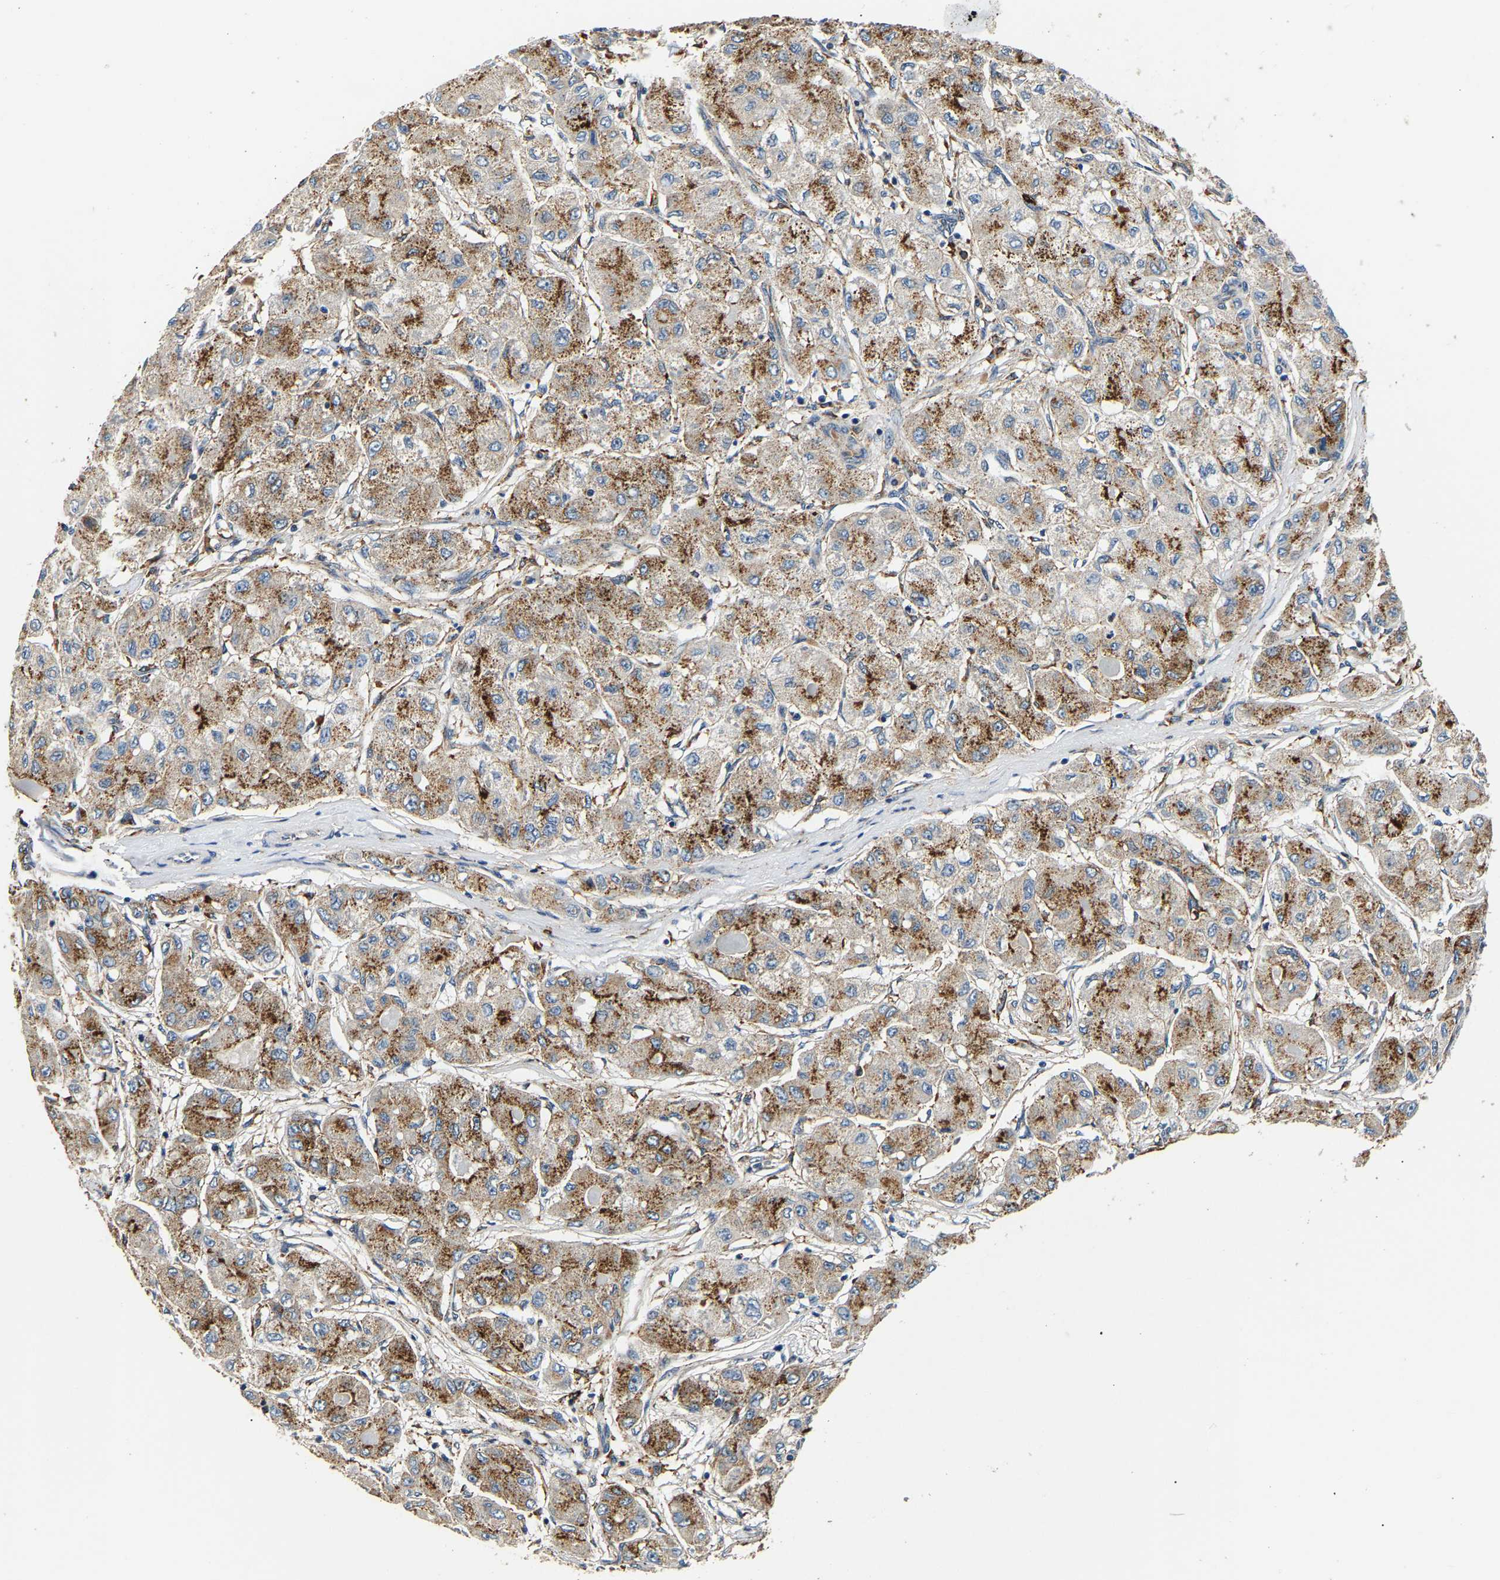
{"staining": {"intensity": "moderate", "quantity": ">75%", "location": "cytoplasmic/membranous"}, "tissue": "liver cancer", "cell_type": "Tumor cells", "image_type": "cancer", "snomed": [{"axis": "morphology", "description": "Carcinoma, Hepatocellular, NOS"}, {"axis": "topography", "description": "Liver"}], "caption": "Liver cancer stained with a protein marker displays moderate staining in tumor cells.", "gene": "SMU1", "patient": {"sex": "male", "age": 80}}